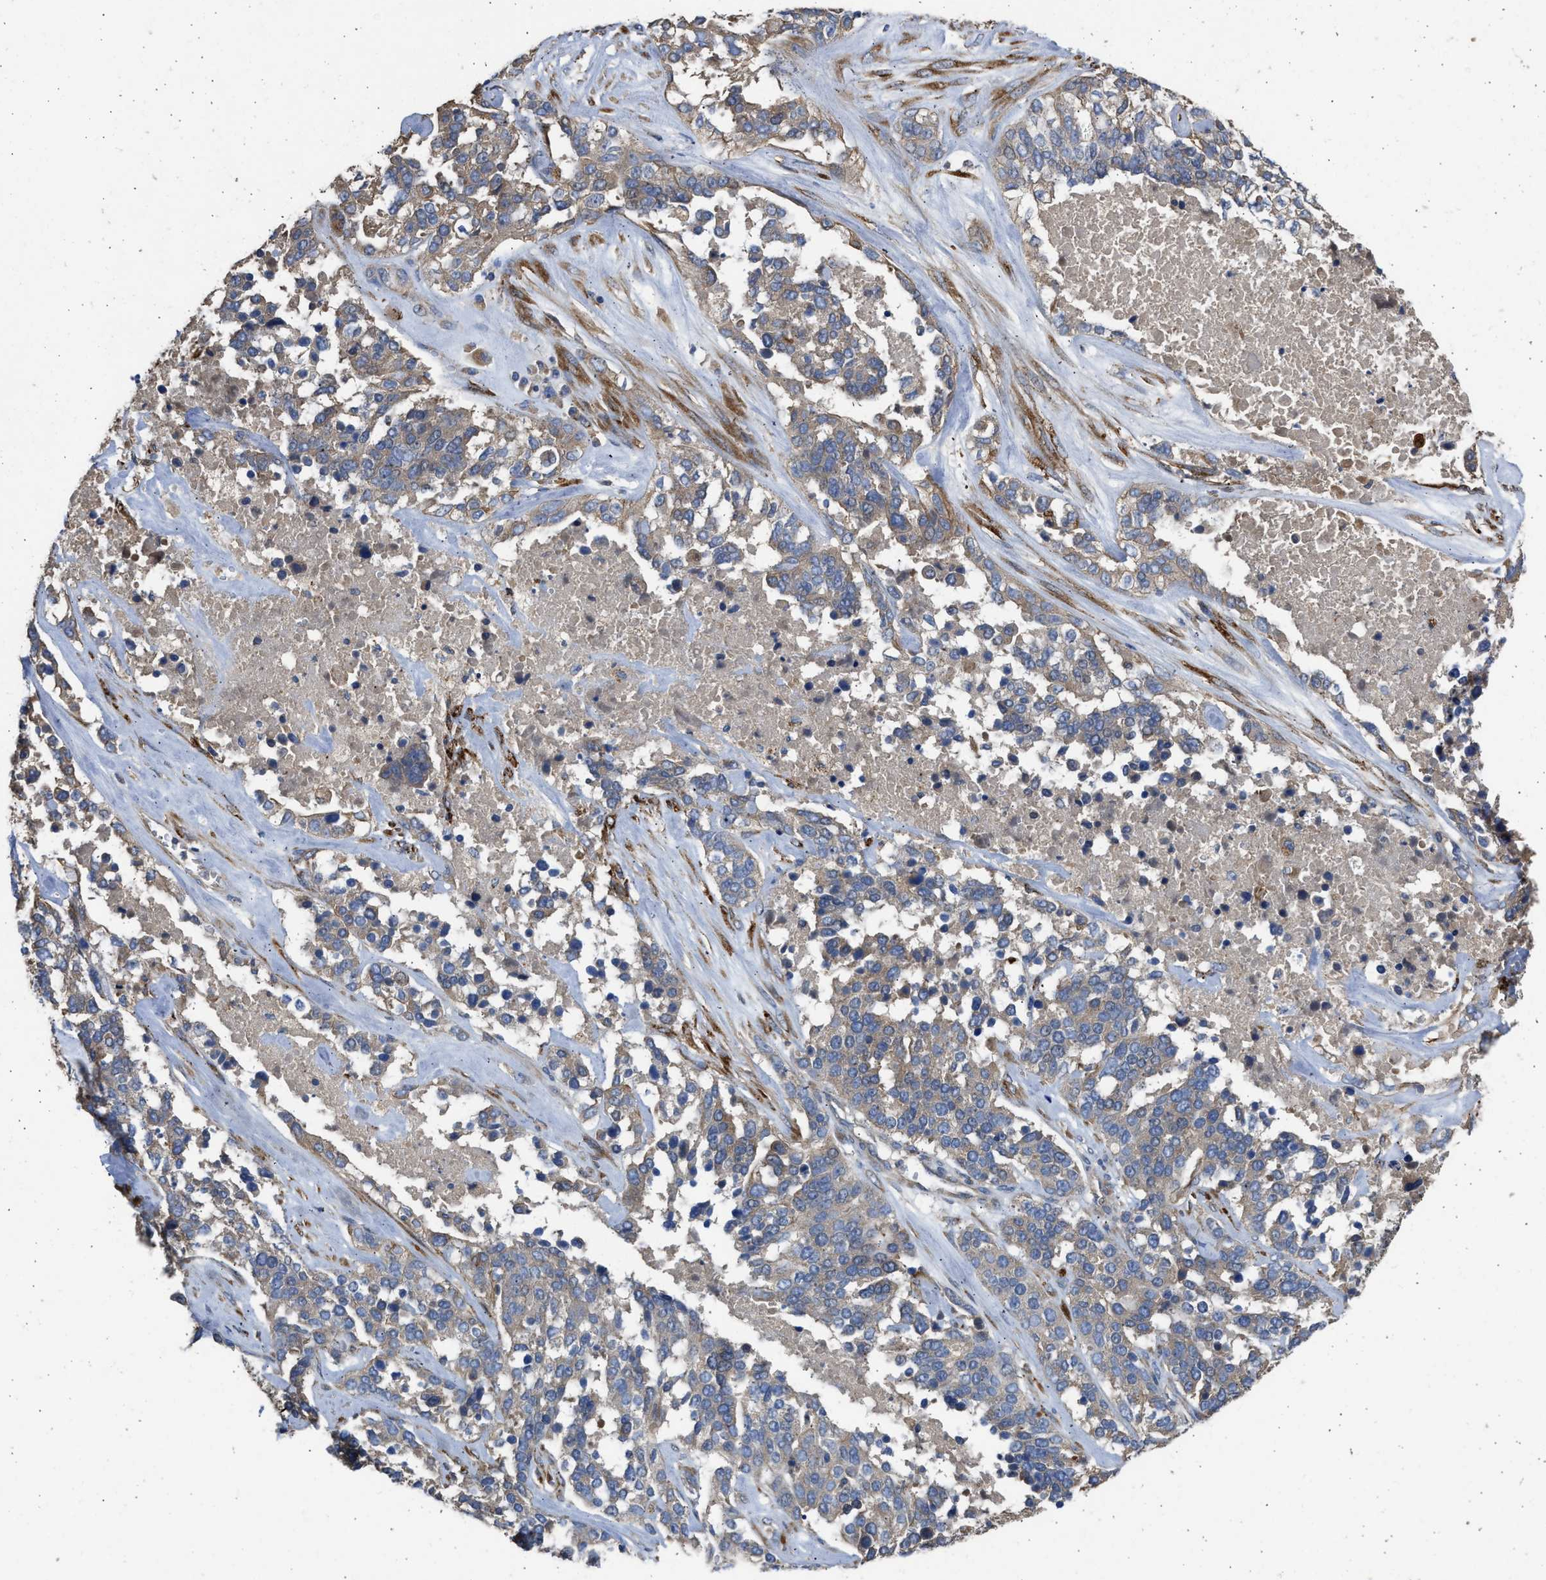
{"staining": {"intensity": "weak", "quantity": ">75%", "location": "cytoplasmic/membranous"}, "tissue": "ovarian cancer", "cell_type": "Tumor cells", "image_type": "cancer", "snomed": [{"axis": "morphology", "description": "Cystadenocarcinoma, serous, NOS"}, {"axis": "topography", "description": "Ovary"}], "caption": "Weak cytoplasmic/membranous positivity is present in approximately >75% of tumor cells in serous cystadenocarcinoma (ovarian).", "gene": "CSRNP2", "patient": {"sex": "female", "age": 44}}